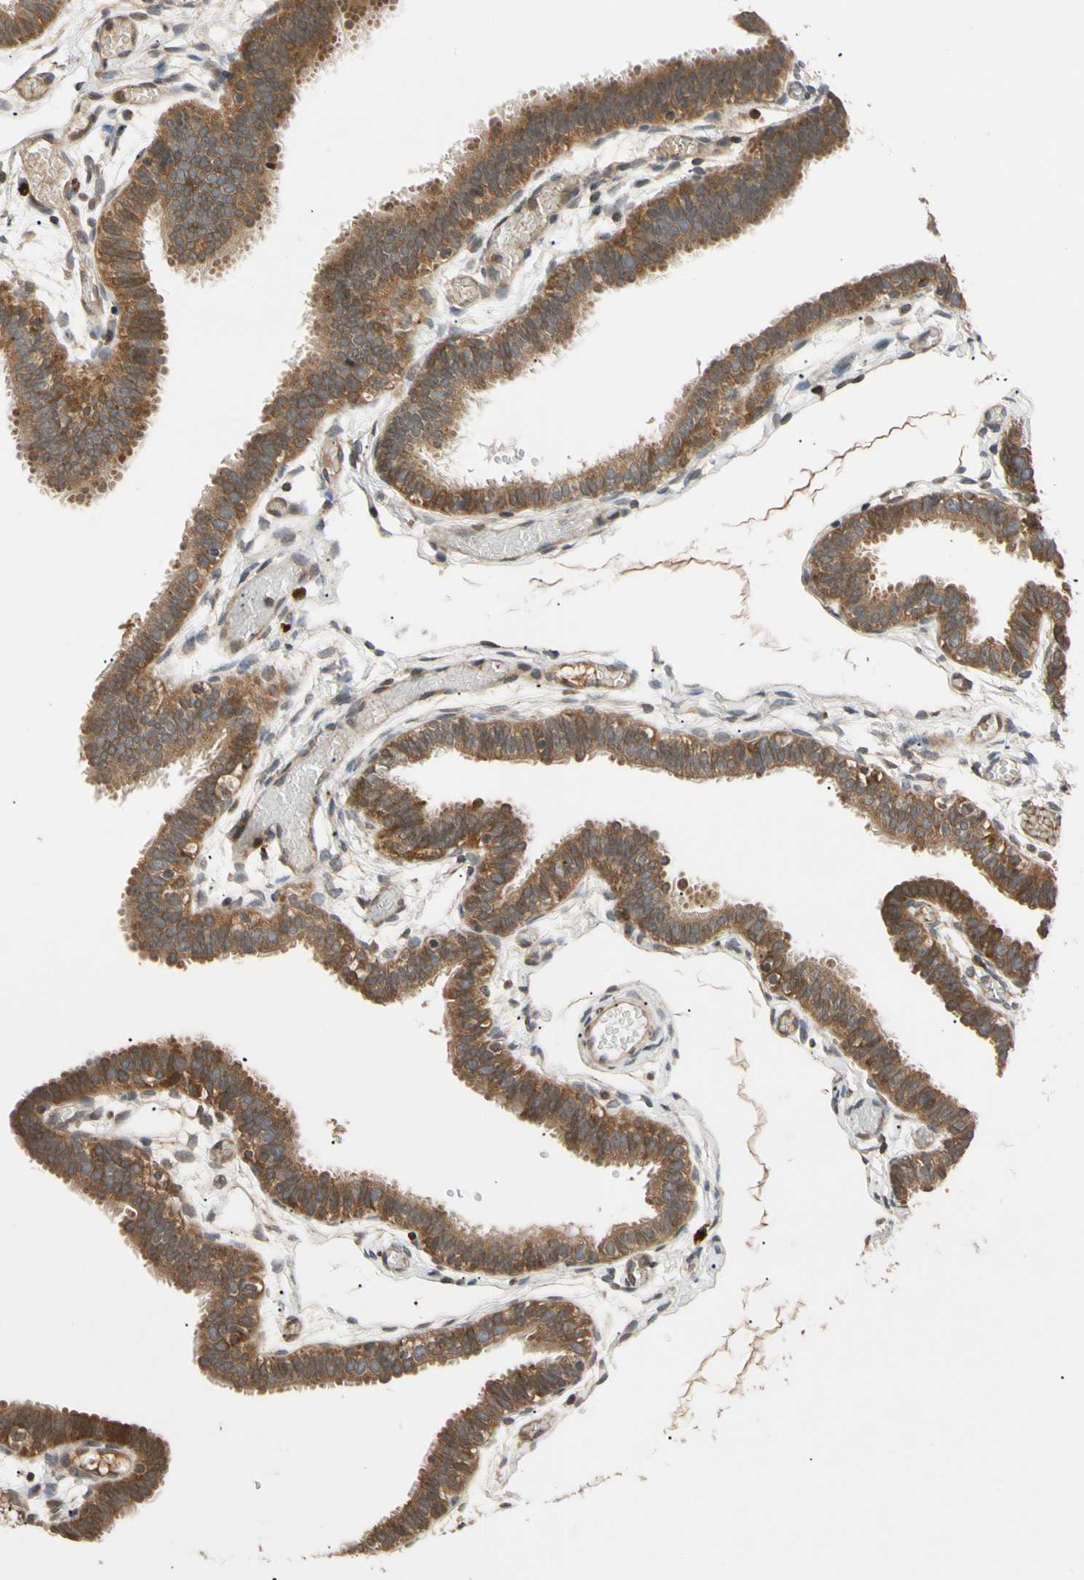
{"staining": {"intensity": "strong", "quantity": ">75%", "location": "cytoplasmic/membranous"}, "tissue": "fallopian tube", "cell_type": "Glandular cells", "image_type": "normal", "snomed": [{"axis": "morphology", "description": "Normal tissue, NOS"}, {"axis": "topography", "description": "Fallopian tube"}], "caption": "IHC of unremarkable fallopian tube exhibits high levels of strong cytoplasmic/membranous expression in approximately >75% of glandular cells.", "gene": "MRPS22", "patient": {"sex": "female", "age": 29}}